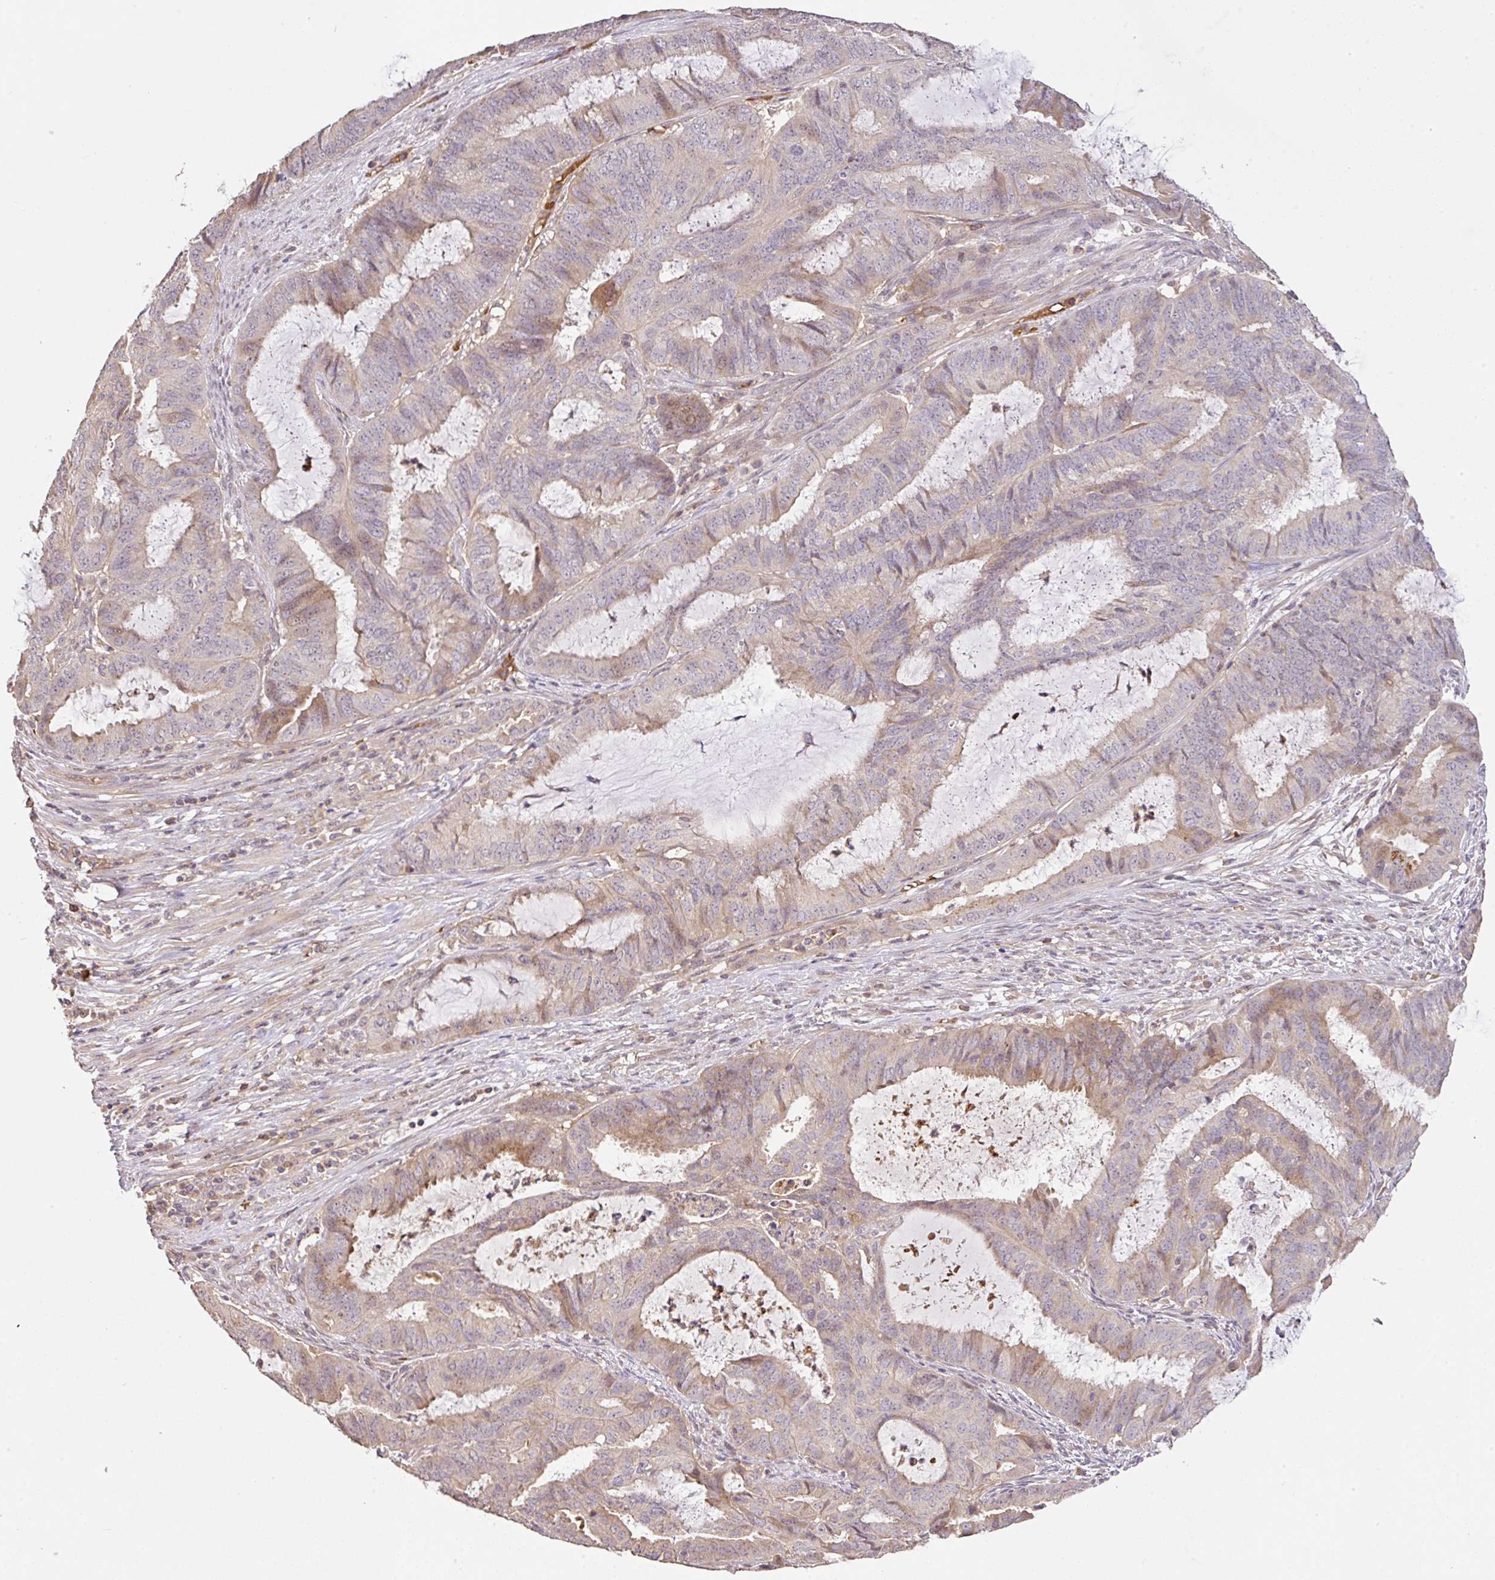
{"staining": {"intensity": "weak", "quantity": "<25%", "location": "cytoplasmic/membranous"}, "tissue": "endometrial cancer", "cell_type": "Tumor cells", "image_type": "cancer", "snomed": [{"axis": "morphology", "description": "Adenocarcinoma, NOS"}, {"axis": "topography", "description": "Endometrium"}], "caption": "The immunohistochemistry photomicrograph has no significant staining in tumor cells of adenocarcinoma (endometrial) tissue.", "gene": "C1QTNF9B", "patient": {"sex": "female", "age": 51}}